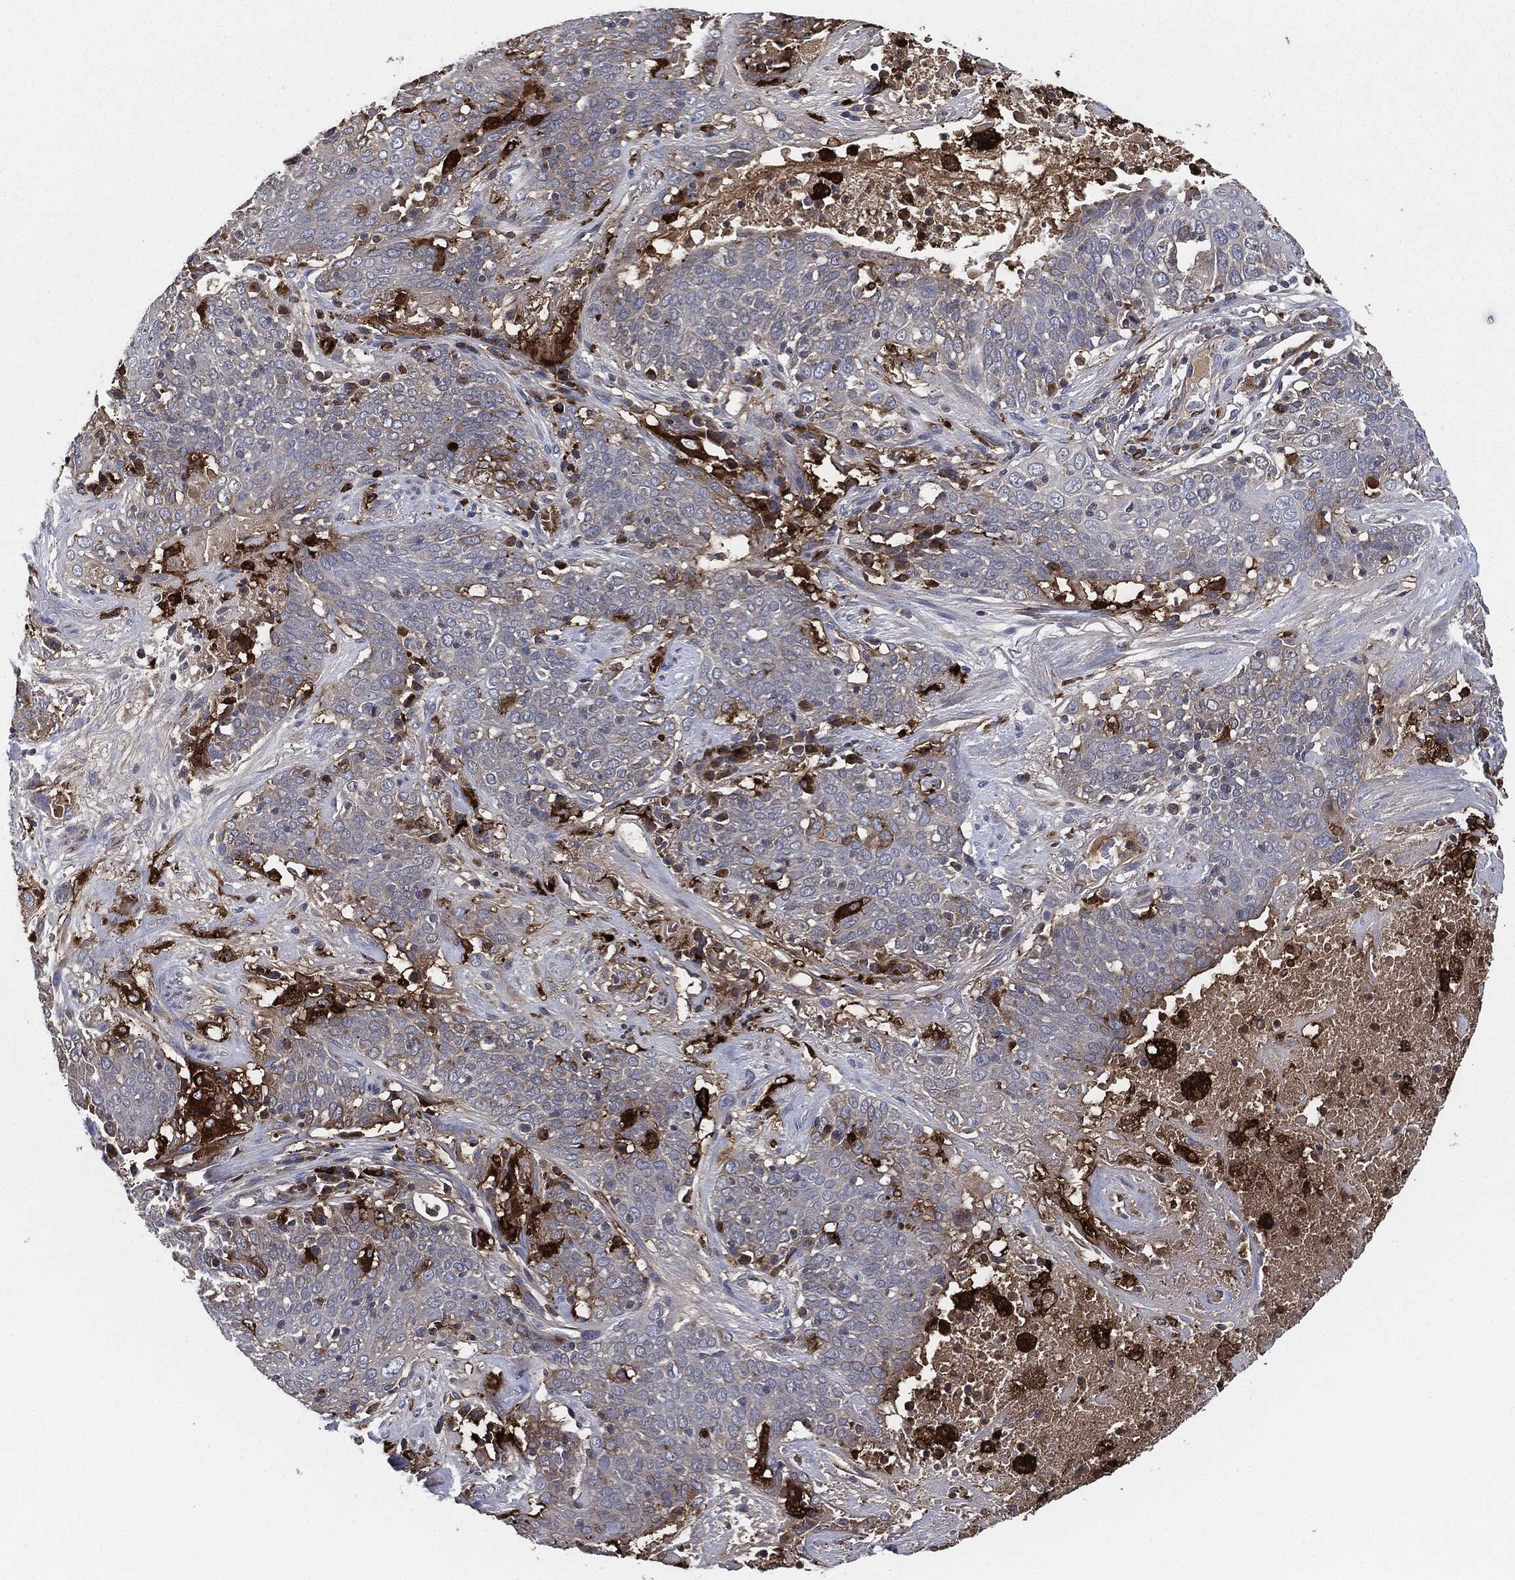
{"staining": {"intensity": "negative", "quantity": "none", "location": "none"}, "tissue": "lung cancer", "cell_type": "Tumor cells", "image_type": "cancer", "snomed": [{"axis": "morphology", "description": "Squamous cell carcinoma, NOS"}, {"axis": "topography", "description": "Lung"}], "caption": "Tumor cells show no significant protein staining in lung cancer (squamous cell carcinoma). (DAB immunohistochemistry (IHC) with hematoxylin counter stain).", "gene": "TMEM11", "patient": {"sex": "male", "age": 82}}